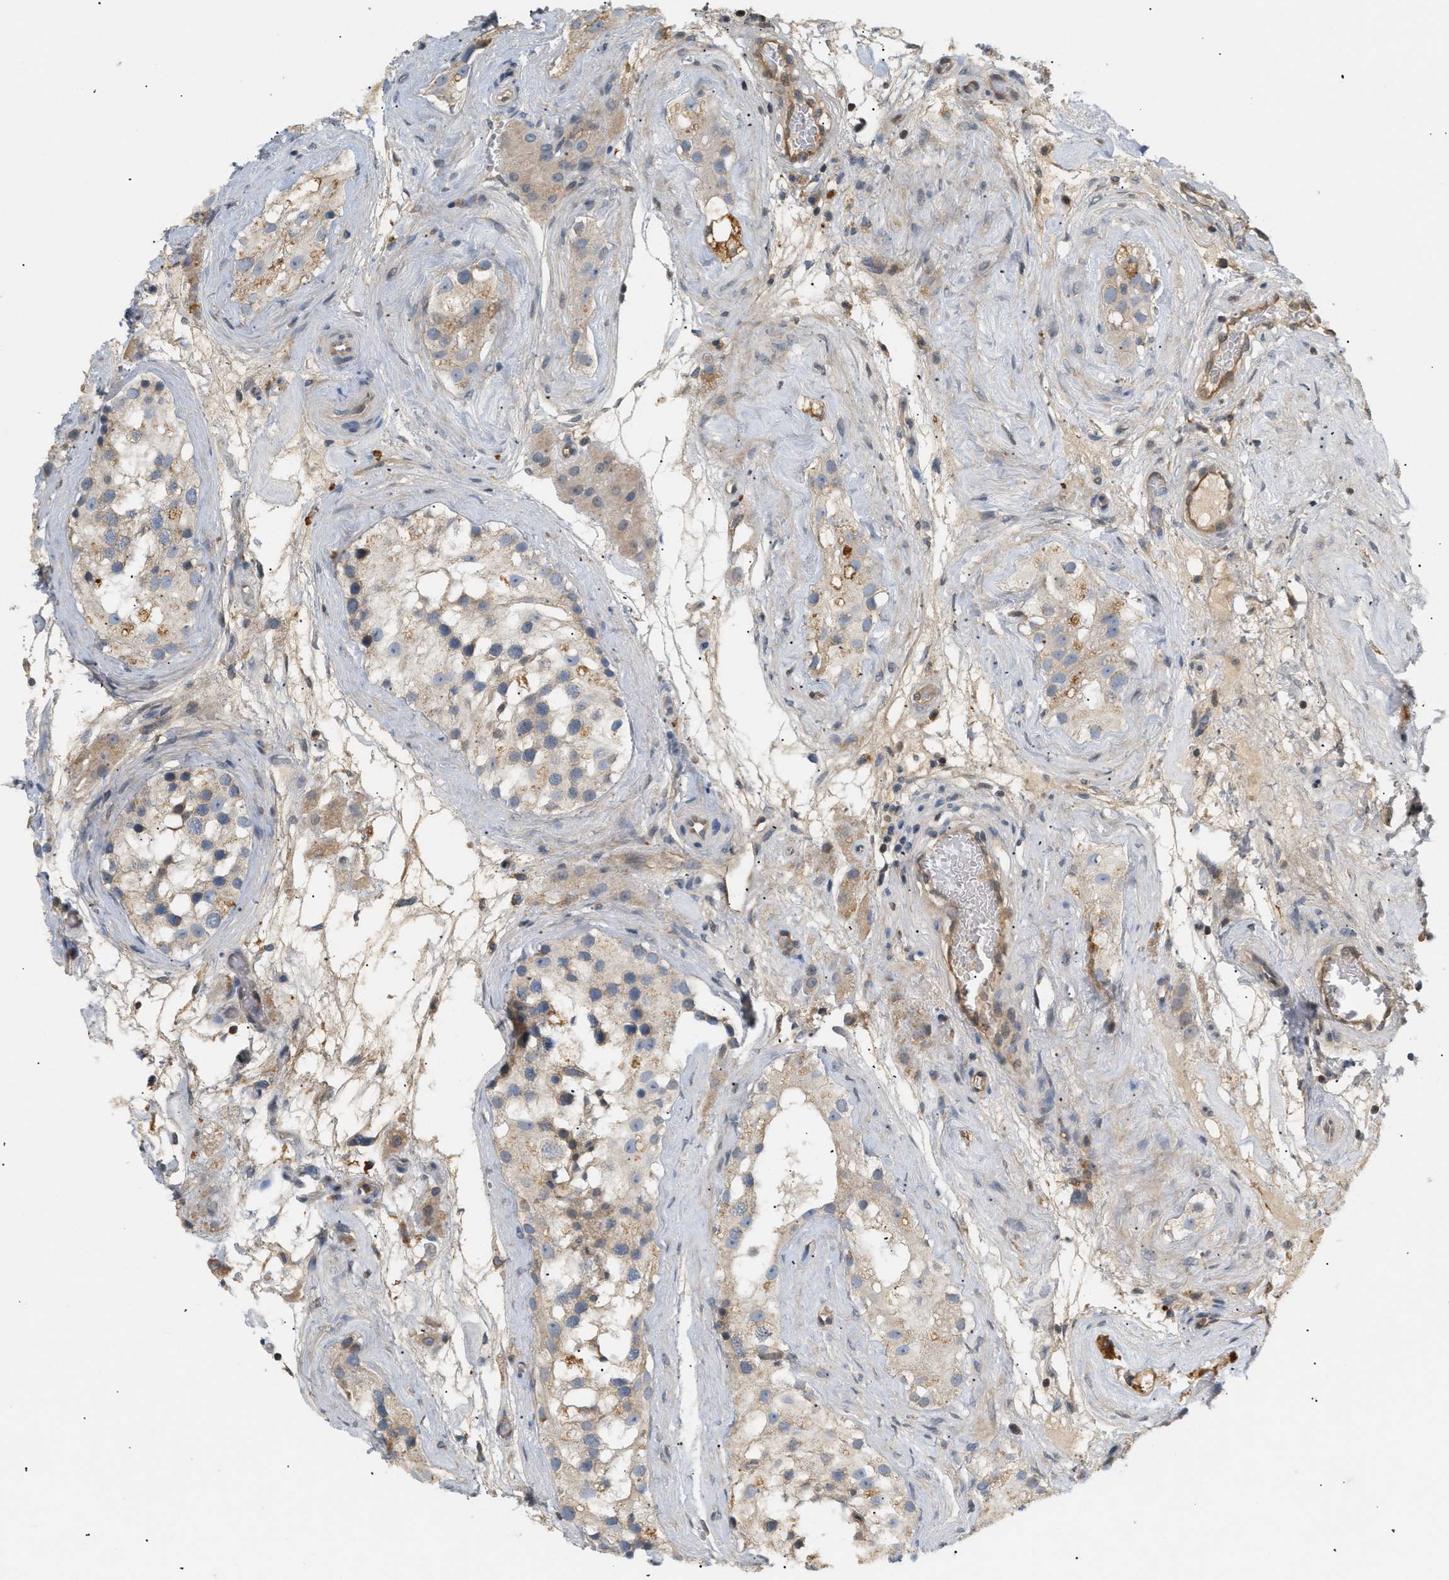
{"staining": {"intensity": "weak", "quantity": "25%-75%", "location": "cytoplasmic/membranous"}, "tissue": "testis", "cell_type": "Cells in seminiferous ducts", "image_type": "normal", "snomed": [{"axis": "morphology", "description": "Normal tissue, NOS"}, {"axis": "morphology", "description": "Seminoma, NOS"}, {"axis": "topography", "description": "Testis"}], "caption": "A photomicrograph of human testis stained for a protein demonstrates weak cytoplasmic/membranous brown staining in cells in seminiferous ducts.", "gene": "FARS2", "patient": {"sex": "male", "age": 71}}